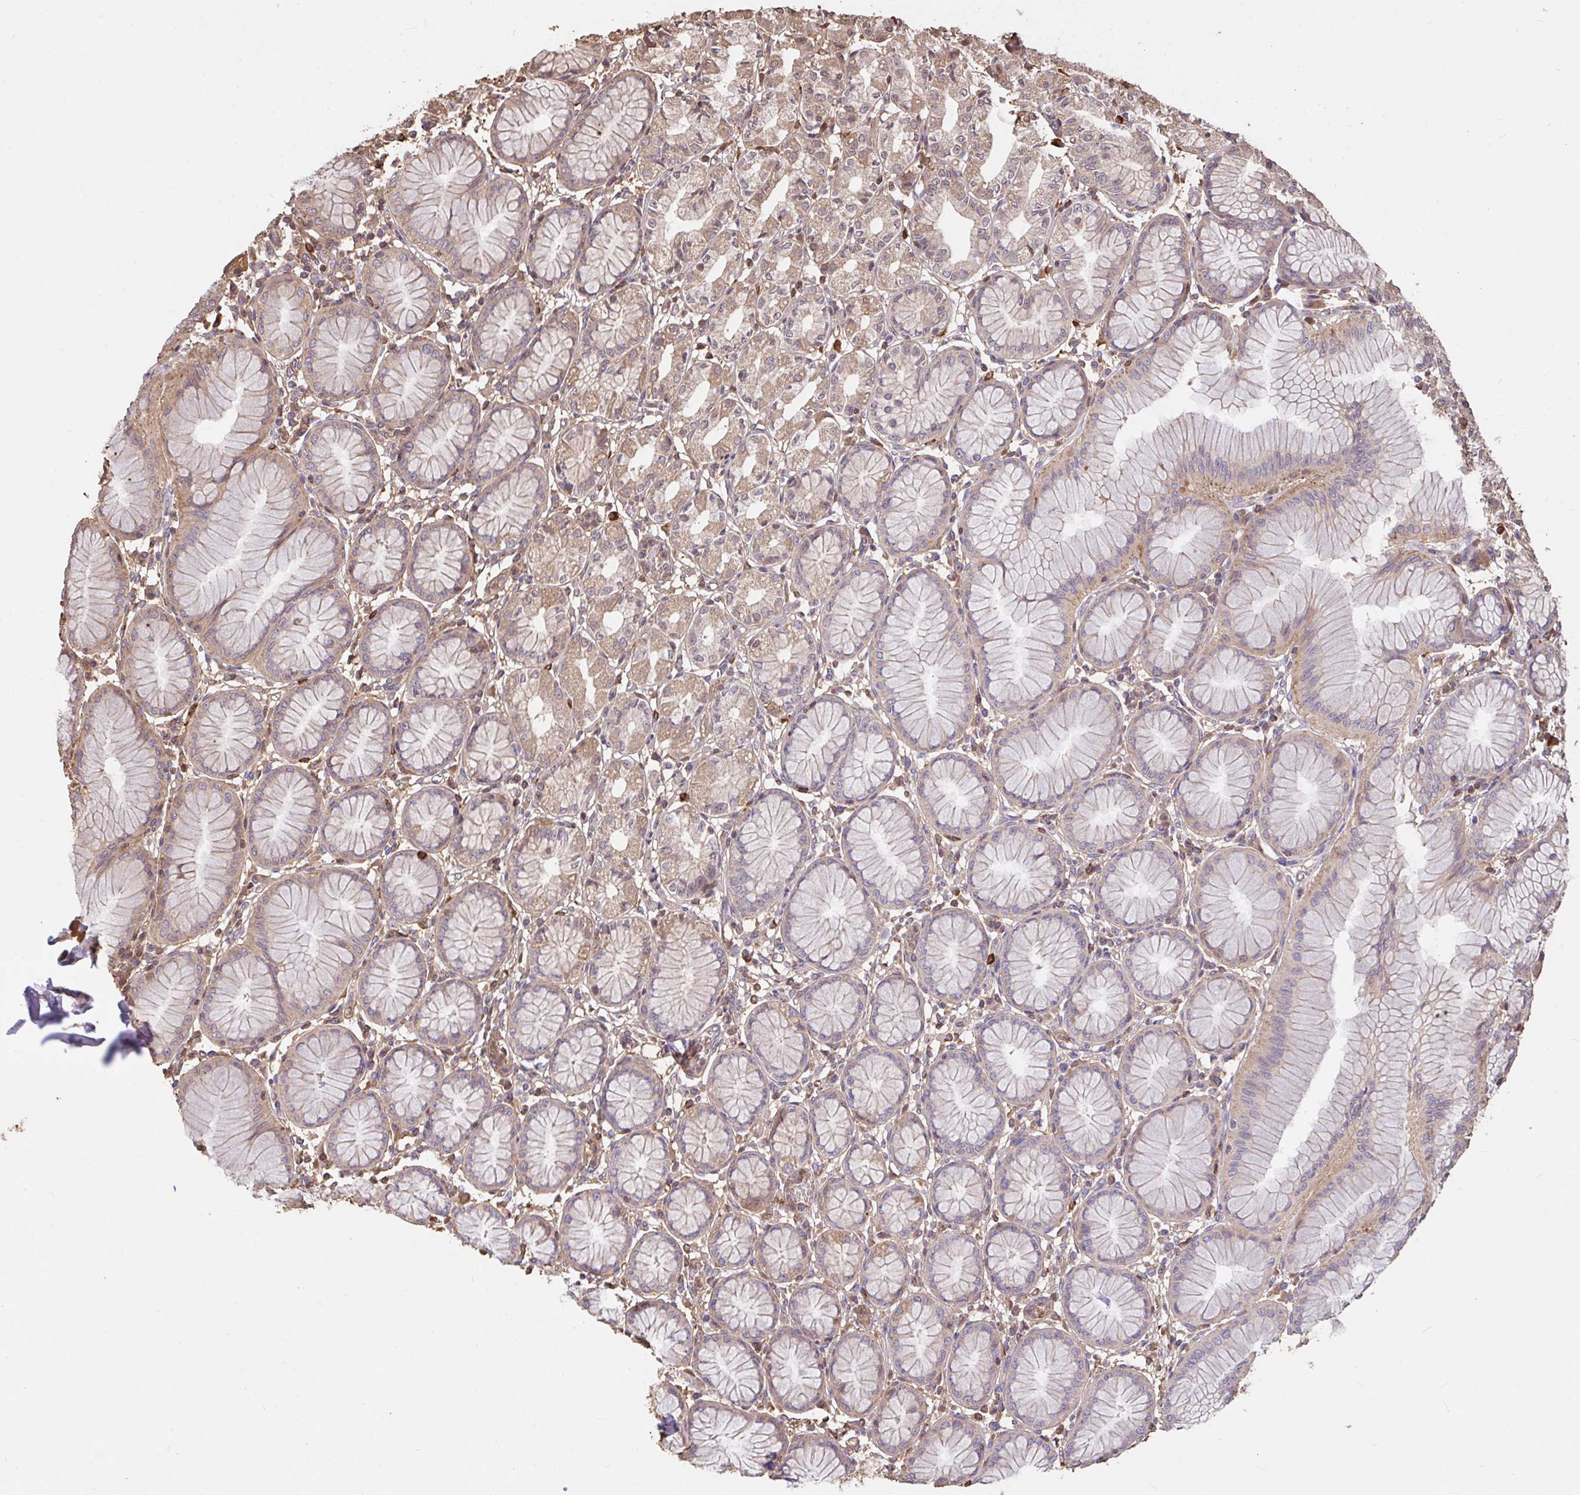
{"staining": {"intensity": "moderate", "quantity": "25%-75%", "location": "cytoplasmic/membranous"}, "tissue": "stomach", "cell_type": "Glandular cells", "image_type": "normal", "snomed": [{"axis": "morphology", "description": "Normal tissue, NOS"}, {"axis": "topography", "description": "Stomach"}], "caption": "This micrograph displays unremarkable stomach stained with immunohistochemistry (IHC) to label a protein in brown. The cytoplasmic/membranous of glandular cells show moderate positivity for the protein. Nuclei are counter-stained blue.", "gene": "FCER1A", "patient": {"sex": "female", "age": 57}}